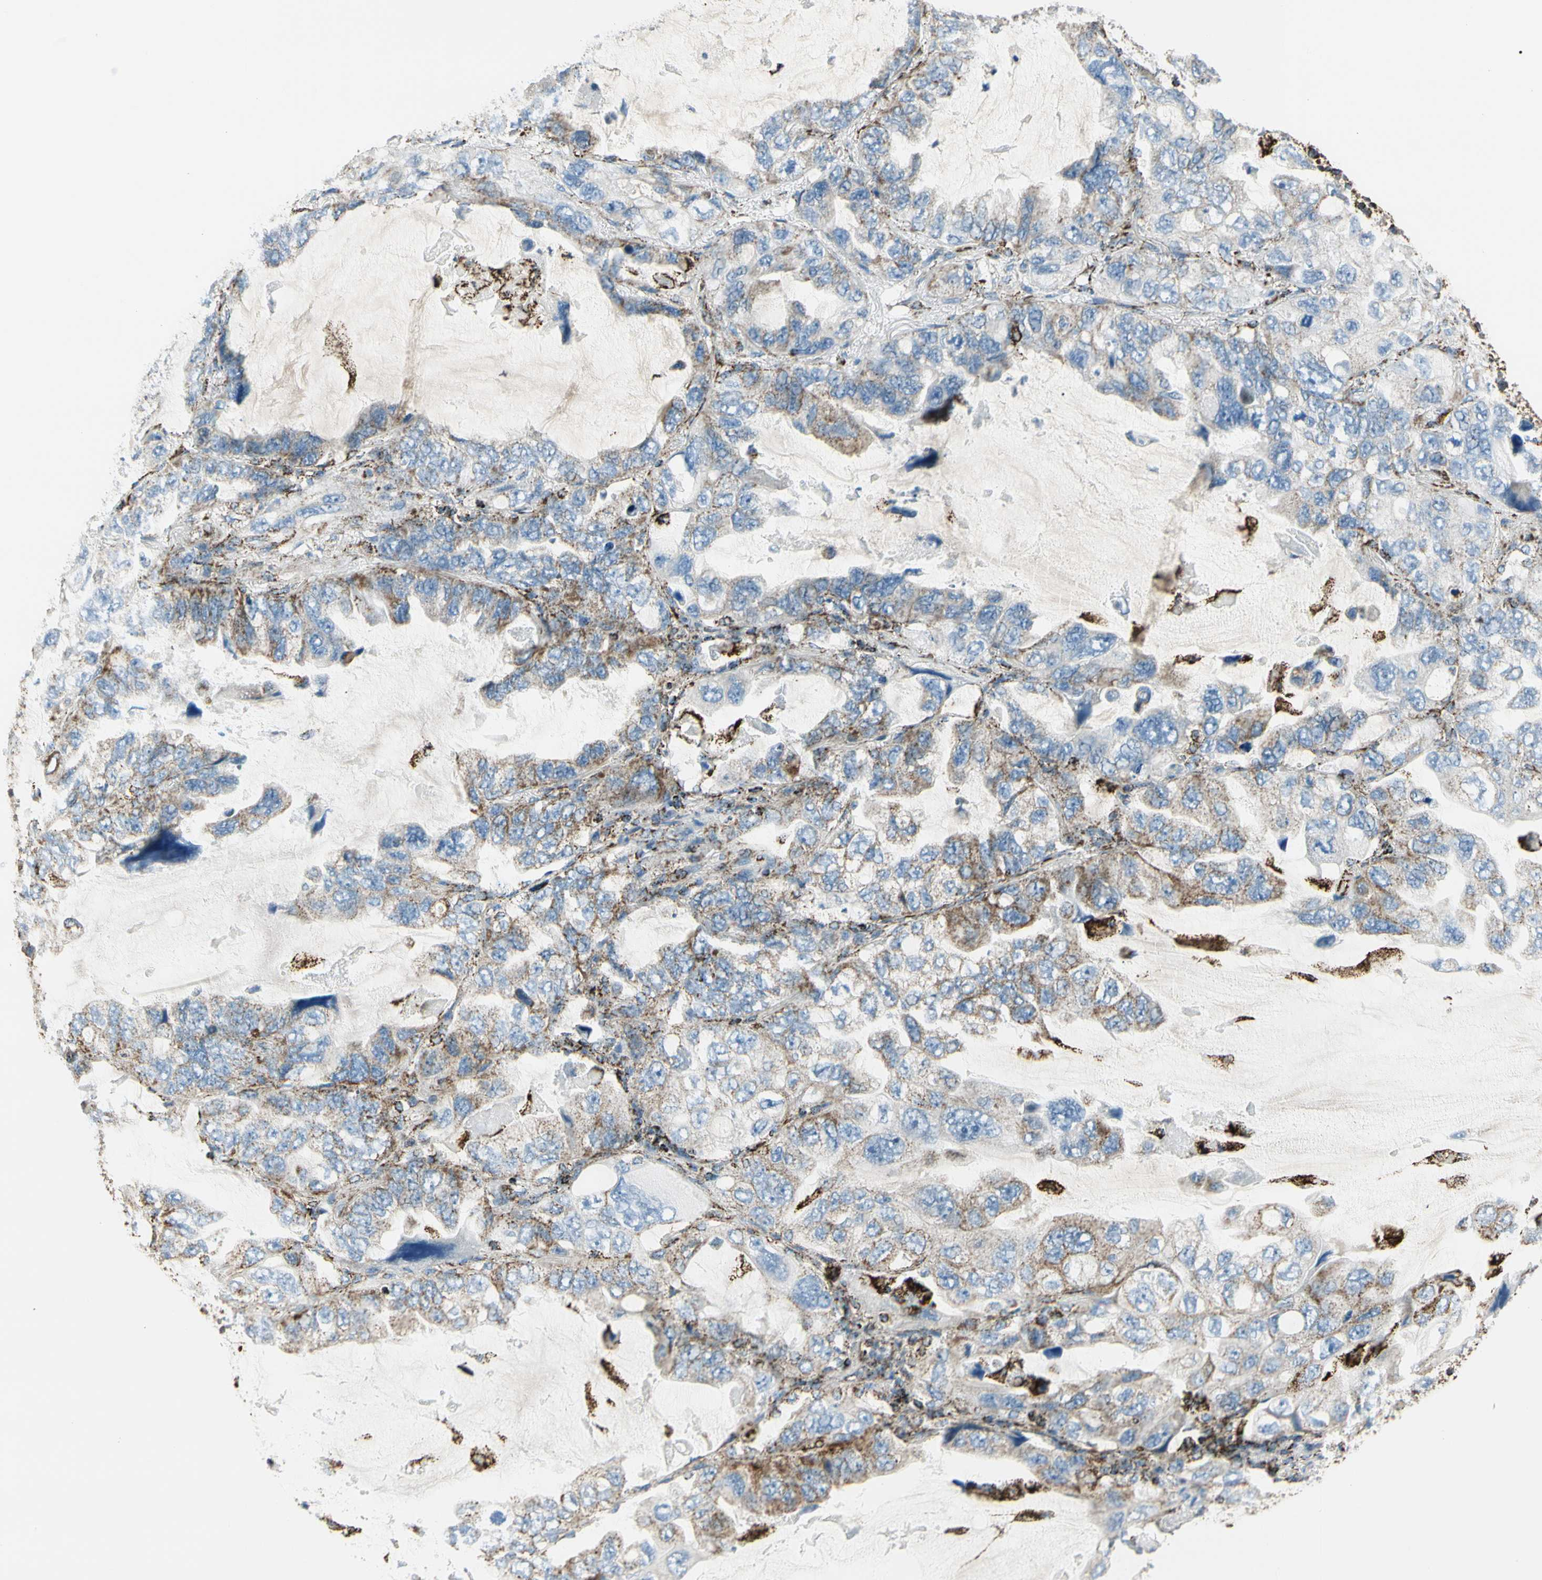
{"staining": {"intensity": "moderate", "quantity": "<25%", "location": "cytoplasmic/membranous"}, "tissue": "lung cancer", "cell_type": "Tumor cells", "image_type": "cancer", "snomed": [{"axis": "morphology", "description": "Squamous cell carcinoma, NOS"}, {"axis": "topography", "description": "Lung"}], "caption": "Lung cancer tissue exhibits moderate cytoplasmic/membranous expression in approximately <25% of tumor cells, visualized by immunohistochemistry. (Stains: DAB (3,3'-diaminobenzidine) in brown, nuclei in blue, Microscopy: brightfield microscopy at high magnification).", "gene": "ME2", "patient": {"sex": "female", "age": 73}}